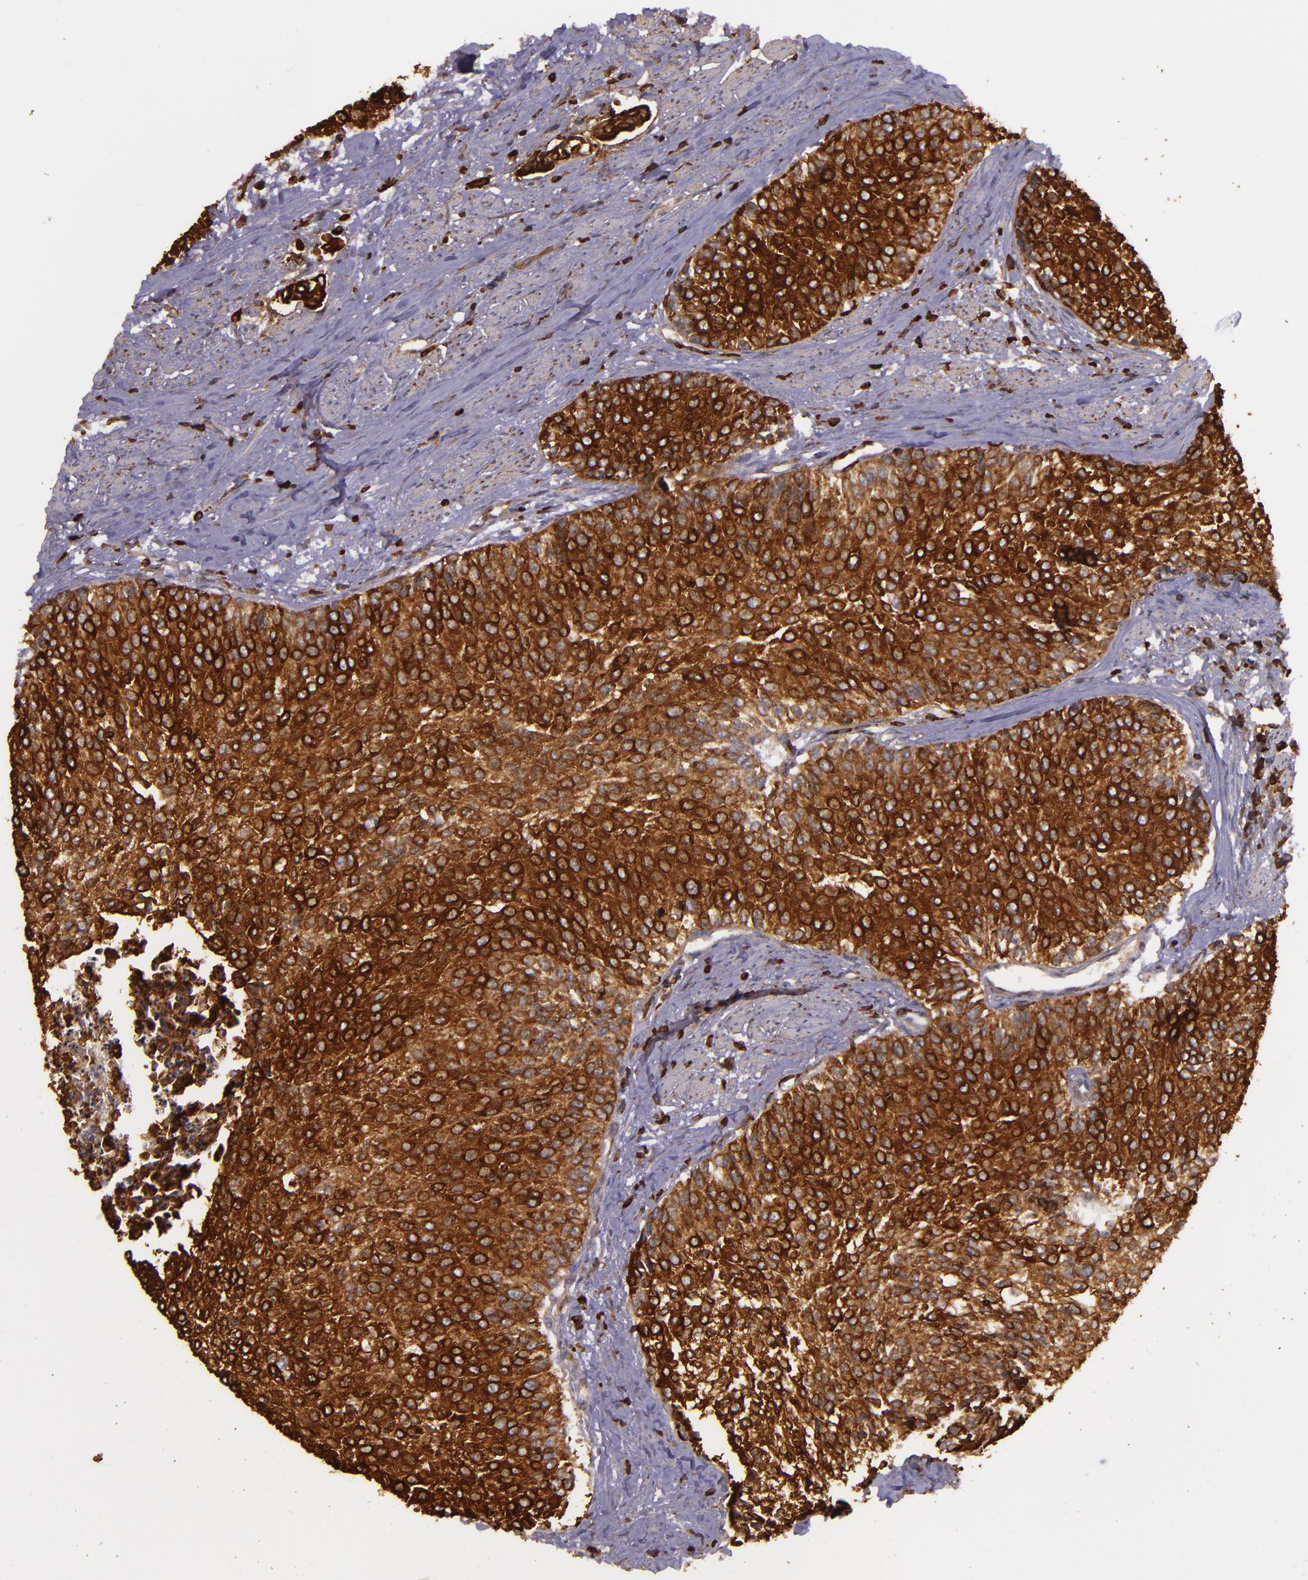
{"staining": {"intensity": "strong", "quantity": ">75%", "location": "cytoplasmic/membranous"}, "tissue": "urothelial cancer", "cell_type": "Tumor cells", "image_type": "cancer", "snomed": [{"axis": "morphology", "description": "Urothelial carcinoma, Low grade"}, {"axis": "topography", "description": "Urinary bladder"}], "caption": "The image shows staining of urothelial cancer, revealing strong cytoplasmic/membranous protein staining (brown color) within tumor cells.", "gene": "SLC9A3R1", "patient": {"sex": "female", "age": 73}}